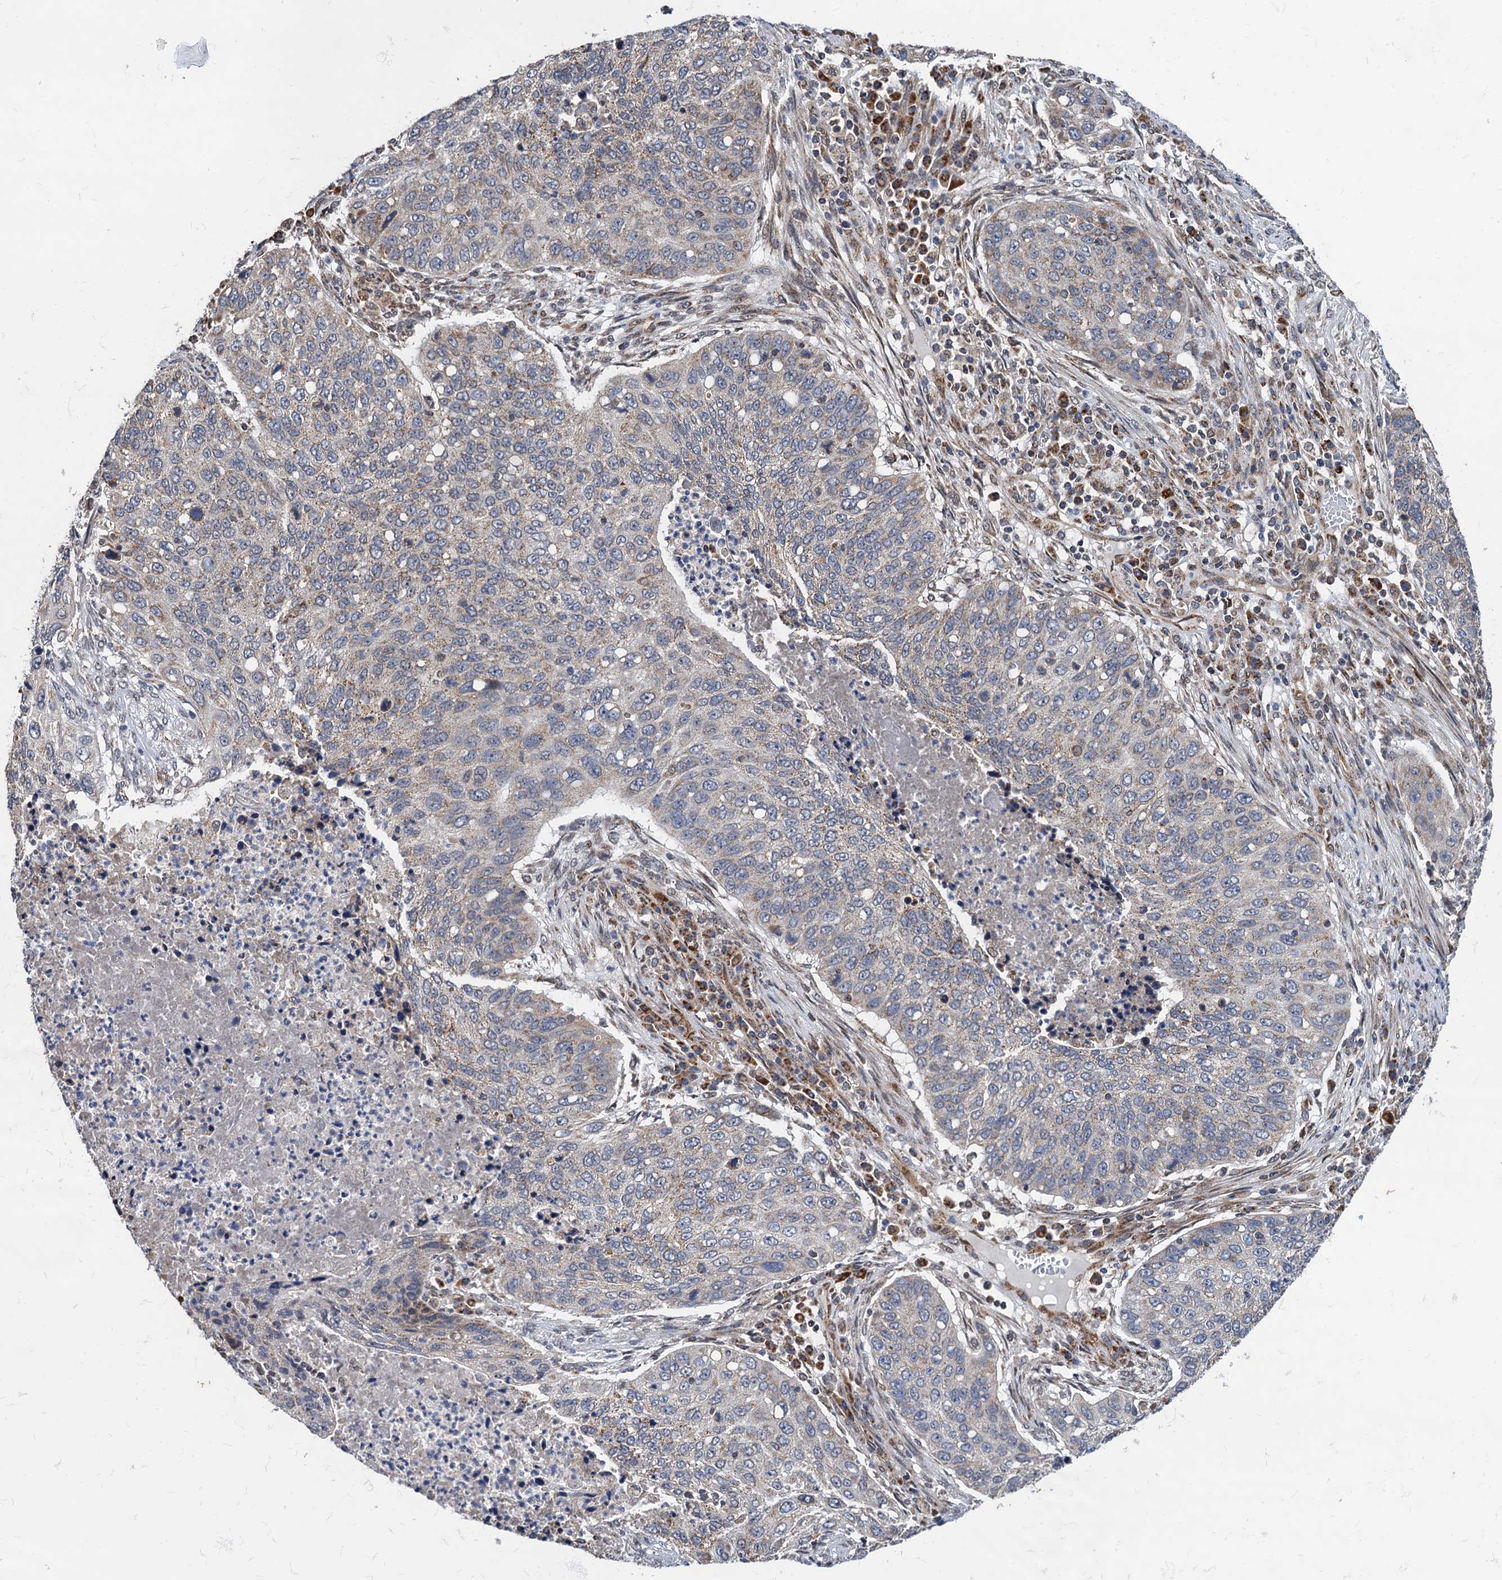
{"staining": {"intensity": "weak", "quantity": "25%-75%", "location": "cytoplasmic/membranous"}, "tissue": "lung cancer", "cell_type": "Tumor cells", "image_type": "cancer", "snomed": [{"axis": "morphology", "description": "Squamous cell carcinoma, NOS"}, {"axis": "topography", "description": "Lung"}], "caption": "A photomicrograph showing weak cytoplasmic/membranous expression in approximately 25%-75% of tumor cells in lung cancer, as visualized by brown immunohistochemical staining.", "gene": "CMPK2", "patient": {"sex": "female", "age": 63}}